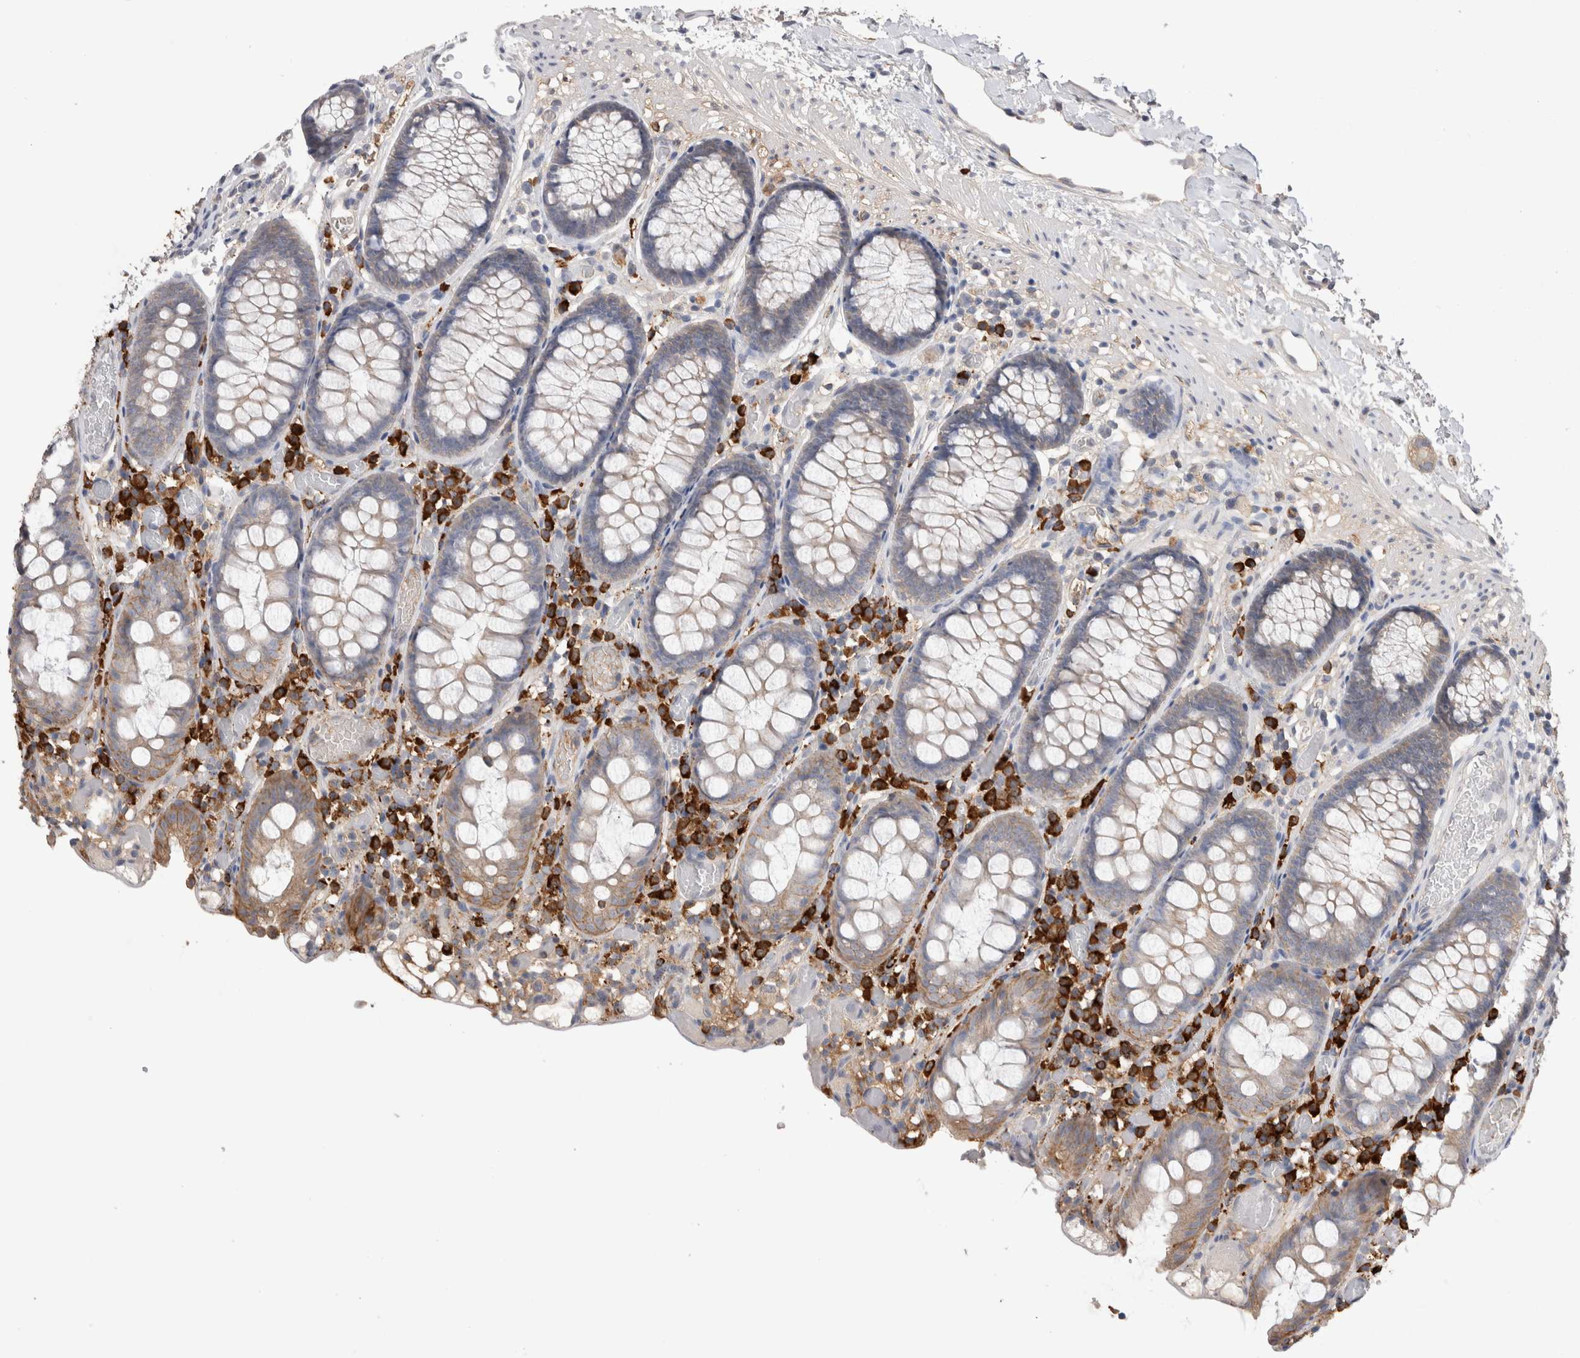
{"staining": {"intensity": "weak", "quantity": ">75%", "location": "cytoplasmic/membranous"}, "tissue": "colon", "cell_type": "Endothelial cells", "image_type": "normal", "snomed": [{"axis": "morphology", "description": "Normal tissue, NOS"}, {"axis": "topography", "description": "Colon"}], "caption": "The immunohistochemical stain highlights weak cytoplasmic/membranous staining in endothelial cells of benign colon. Using DAB (brown) and hematoxylin (blue) stains, captured at high magnification using brightfield microscopy.", "gene": "PPP3CC", "patient": {"sex": "male", "age": 14}}